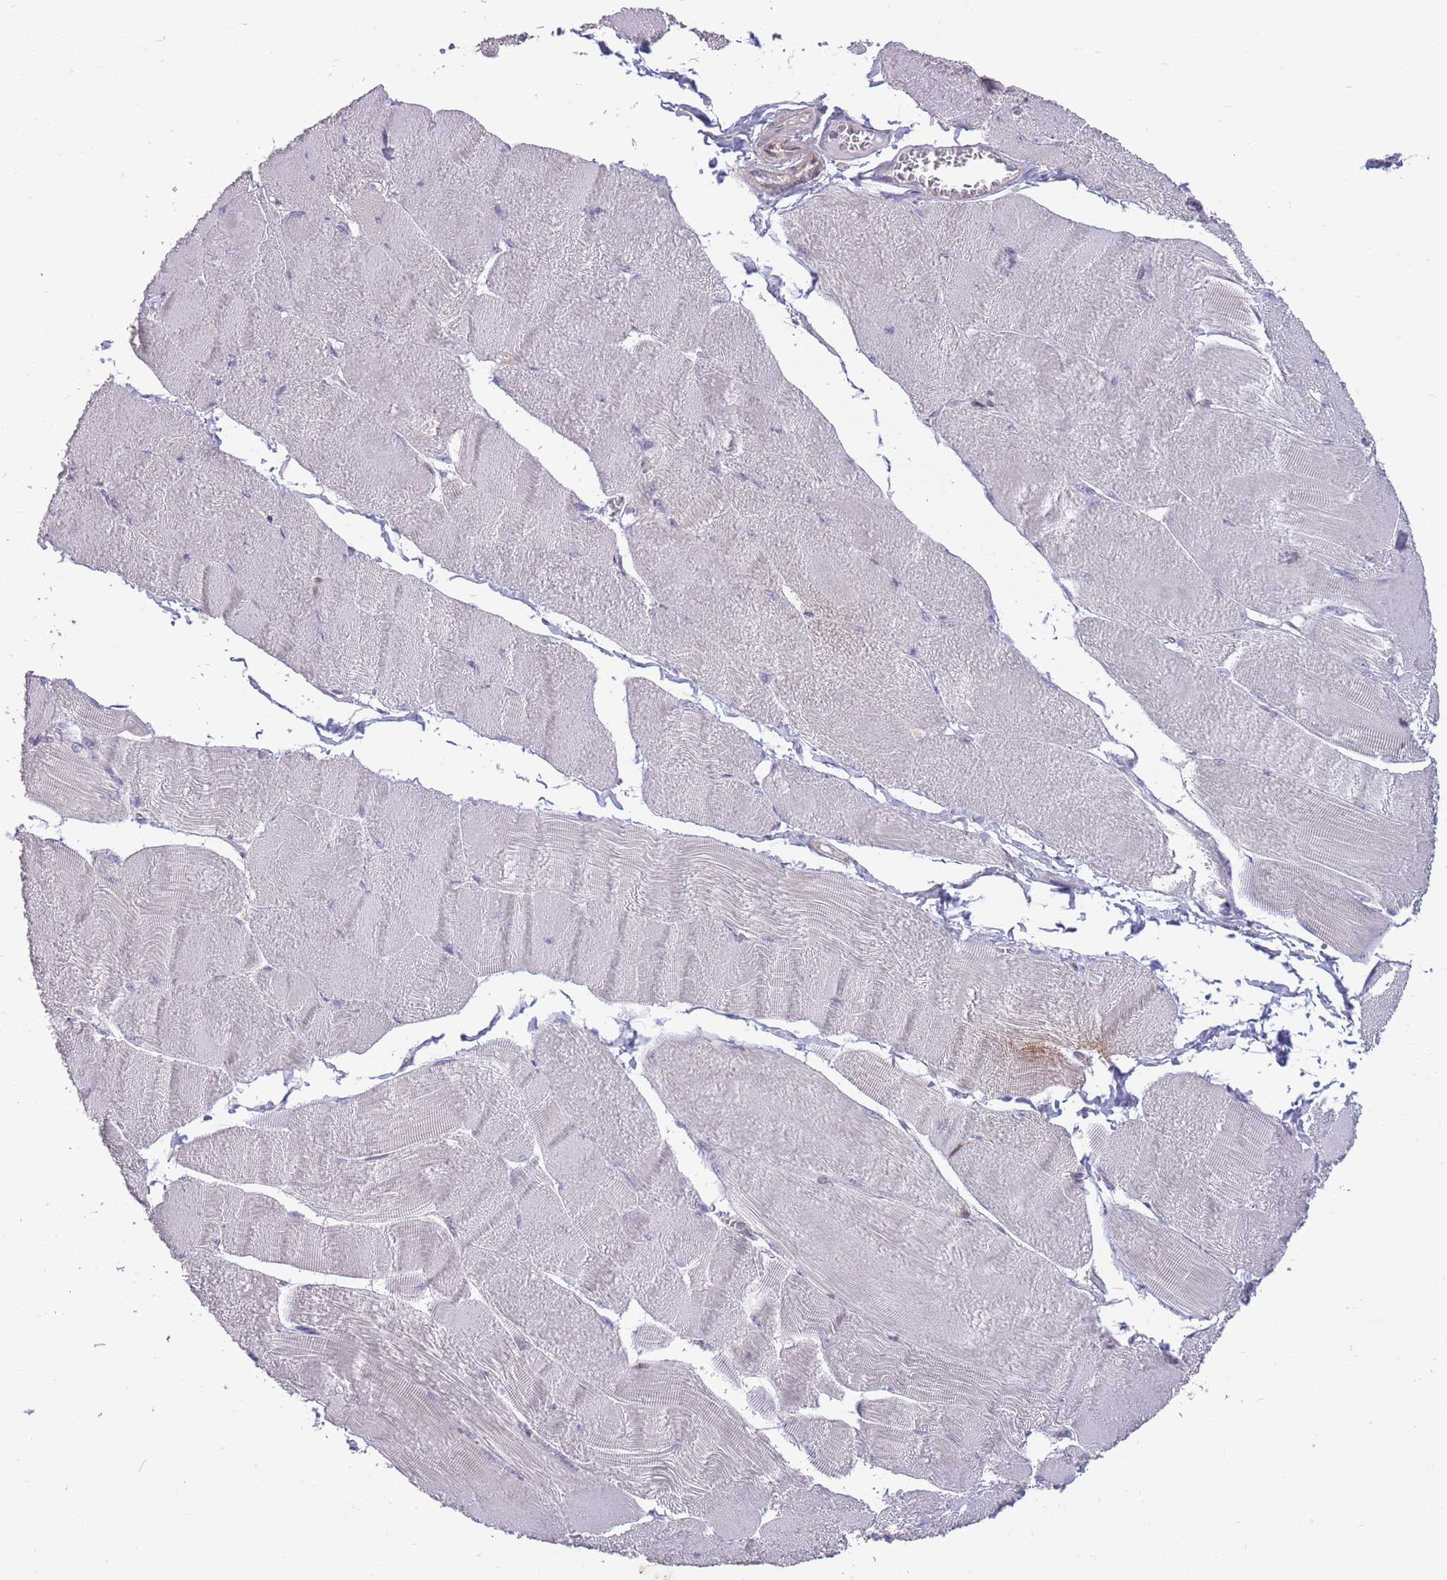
{"staining": {"intensity": "negative", "quantity": "none", "location": "none"}, "tissue": "skeletal muscle", "cell_type": "Myocytes", "image_type": "normal", "snomed": [{"axis": "morphology", "description": "Normal tissue, NOS"}, {"axis": "morphology", "description": "Basal cell carcinoma"}, {"axis": "topography", "description": "Skeletal muscle"}], "caption": "Immunohistochemistry (IHC) of unremarkable human skeletal muscle reveals no expression in myocytes.", "gene": "RIC8A", "patient": {"sex": "female", "age": 64}}